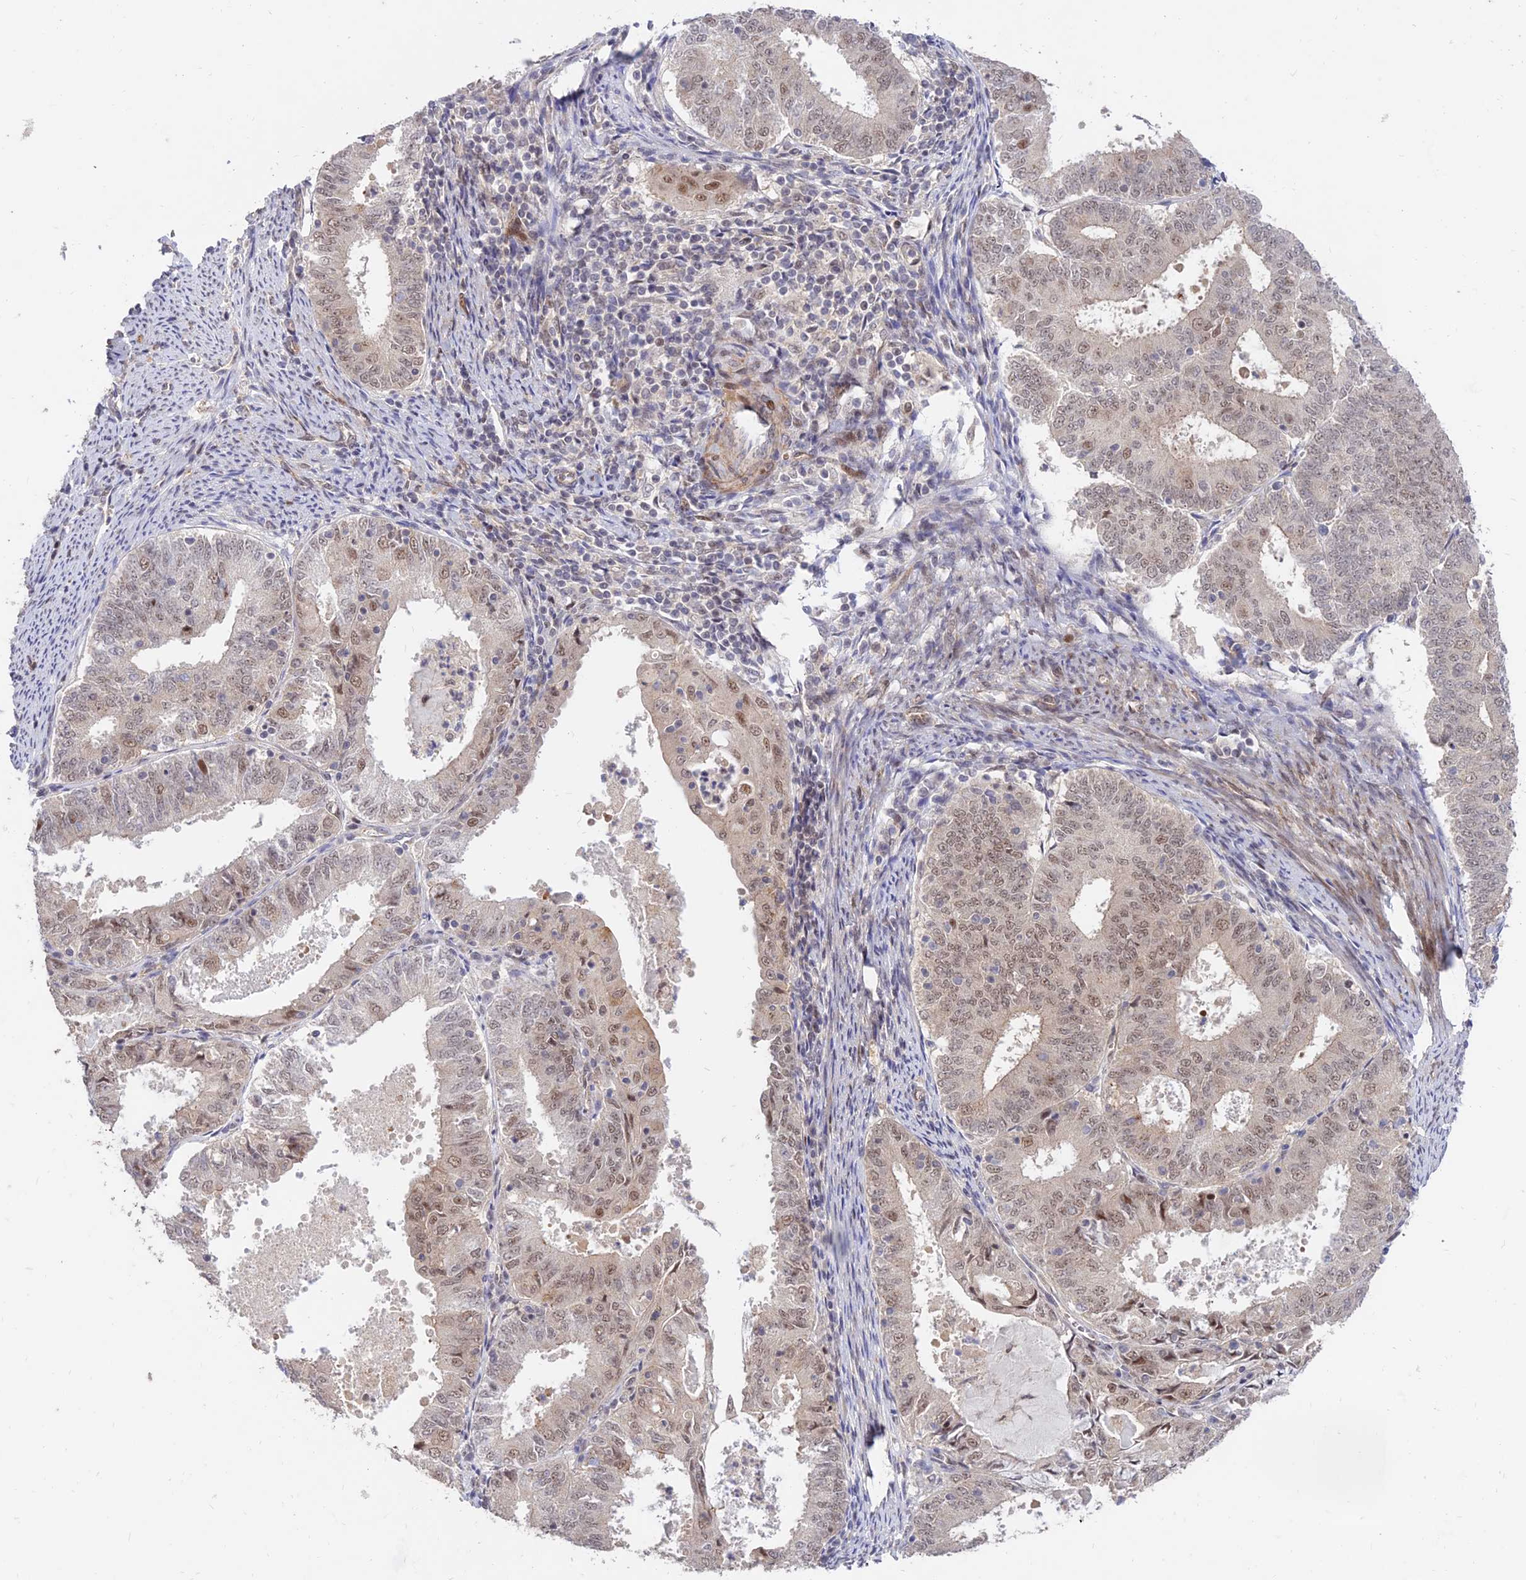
{"staining": {"intensity": "weak", "quantity": ">75%", "location": "nuclear"}, "tissue": "endometrial cancer", "cell_type": "Tumor cells", "image_type": "cancer", "snomed": [{"axis": "morphology", "description": "Adenocarcinoma, NOS"}, {"axis": "topography", "description": "Endometrium"}], "caption": "Endometrial cancer was stained to show a protein in brown. There is low levels of weak nuclear expression in about >75% of tumor cells.", "gene": "ZNF85", "patient": {"sex": "female", "age": 57}}